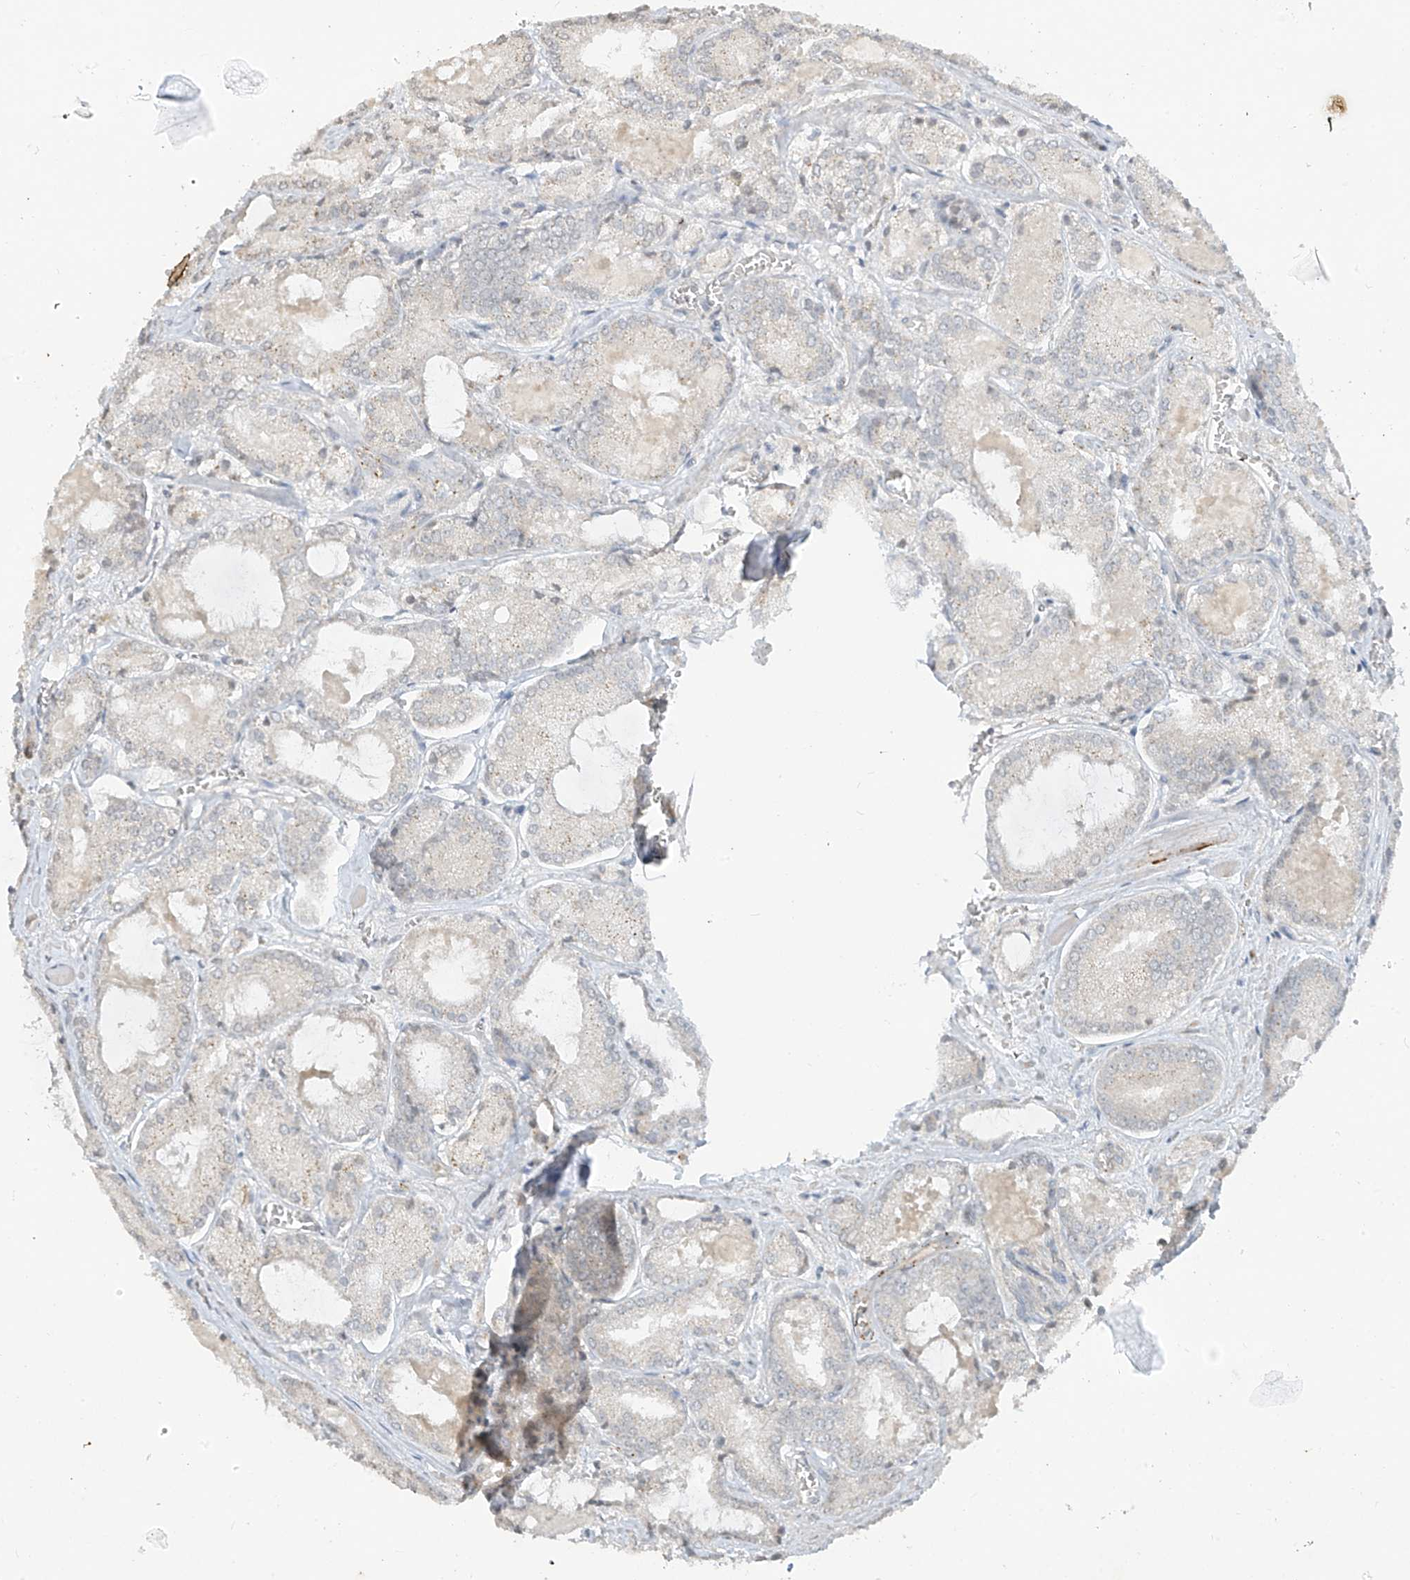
{"staining": {"intensity": "negative", "quantity": "none", "location": "none"}, "tissue": "prostate cancer", "cell_type": "Tumor cells", "image_type": "cancer", "snomed": [{"axis": "morphology", "description": "Adenocarcinoma, Low grade"}, {"axis": "topography", "description": "Prostate"}], "caption": "Tumor cells are negative for brown protein staining in prostate cancer. (DAB (3,3'-diaminobenzidine) IHC with hematoxylin counter stain).", "gene": "DGKQ", "patient": {"sex": "male", "age": 67}}